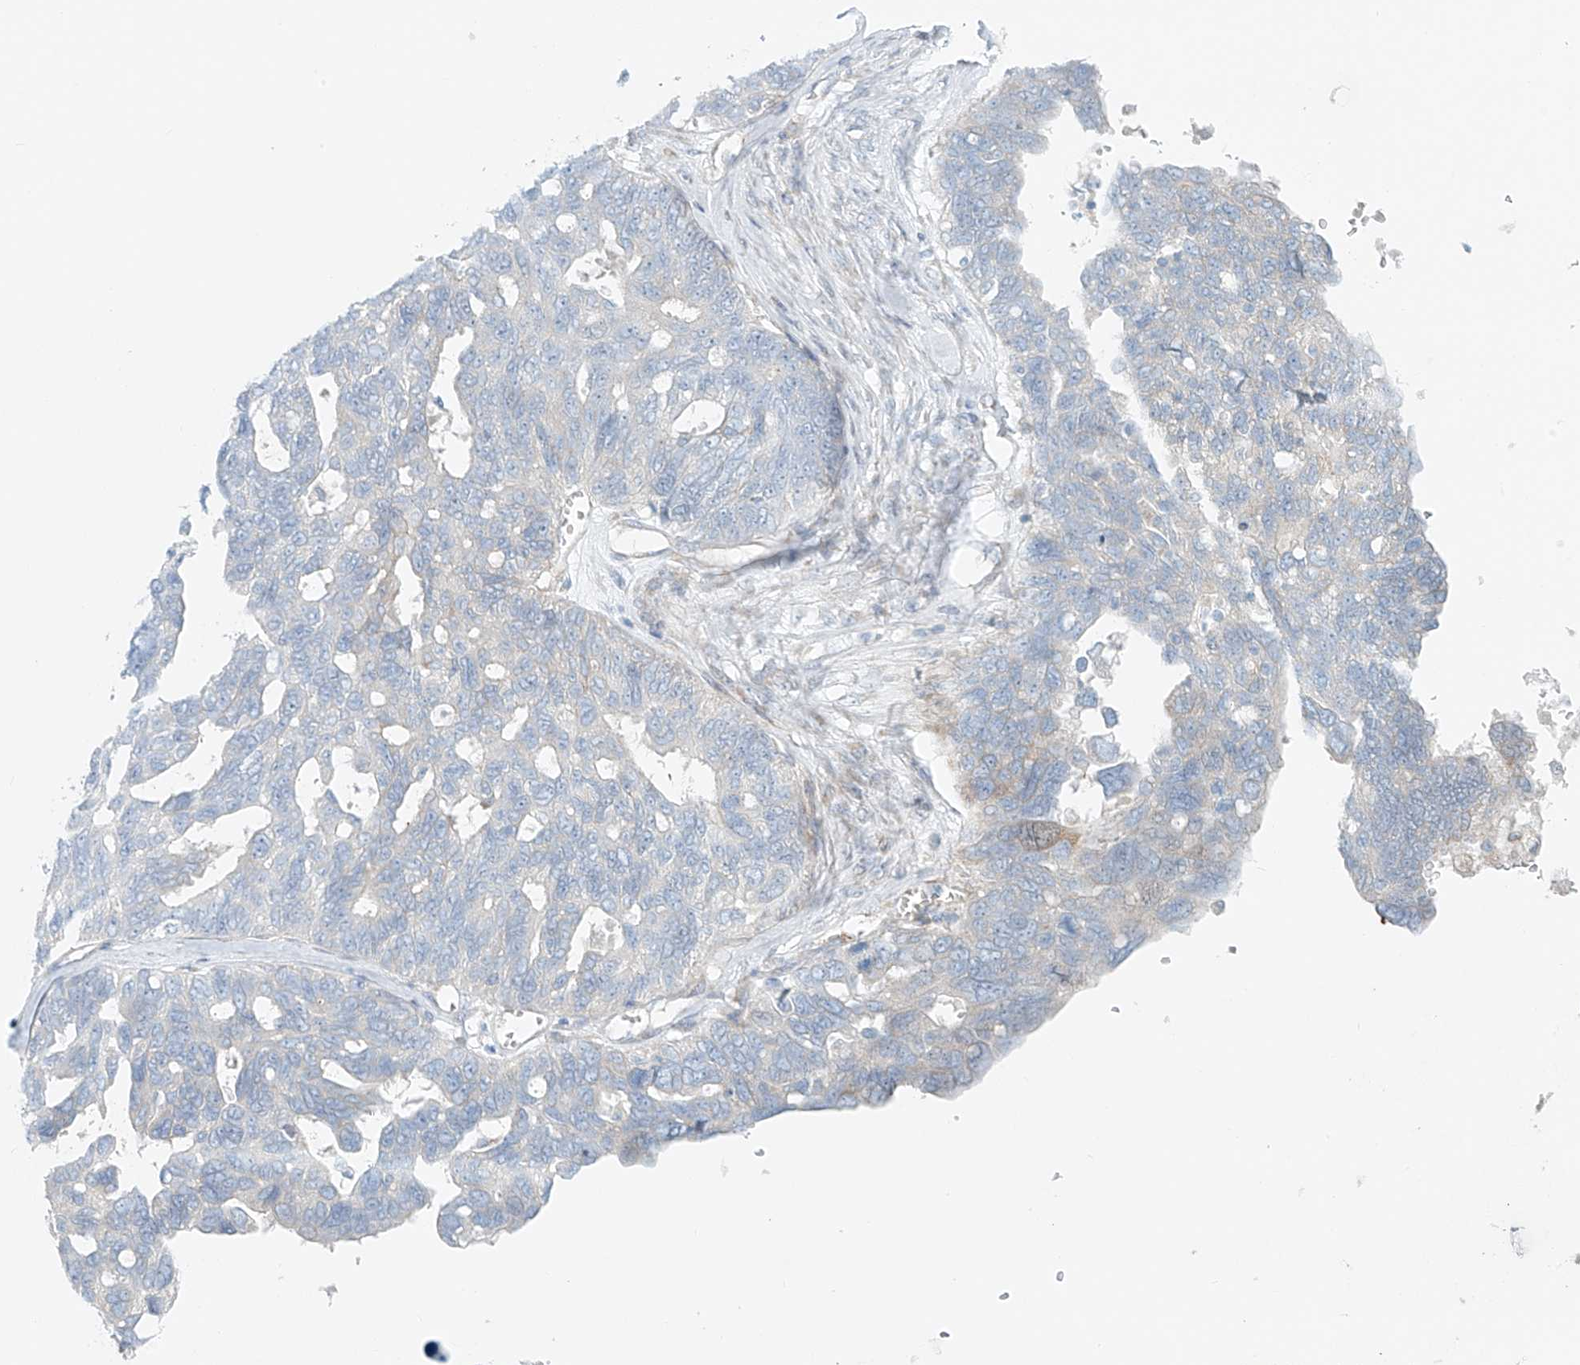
{"staining": {"intensity": "negative", "quantity": "none", "location": "none"}, "tissue": "ovarian cancer", "cell_type": "Tumor cells", "image_type": "cancer", "snomed": [{"axis": "morphology", "description": "Cystadenocarcinoma, serous, NOS"}, {"axis": "topography", "description": "Ovary"}], "caption": "DAB immunohistochemical staining of human serous cystadenocarcinoma (ovarian) exhibits no significant expression in tumor cells.", "gene": "EIPR1", "patient": {"sex": "female", "age": 79}}